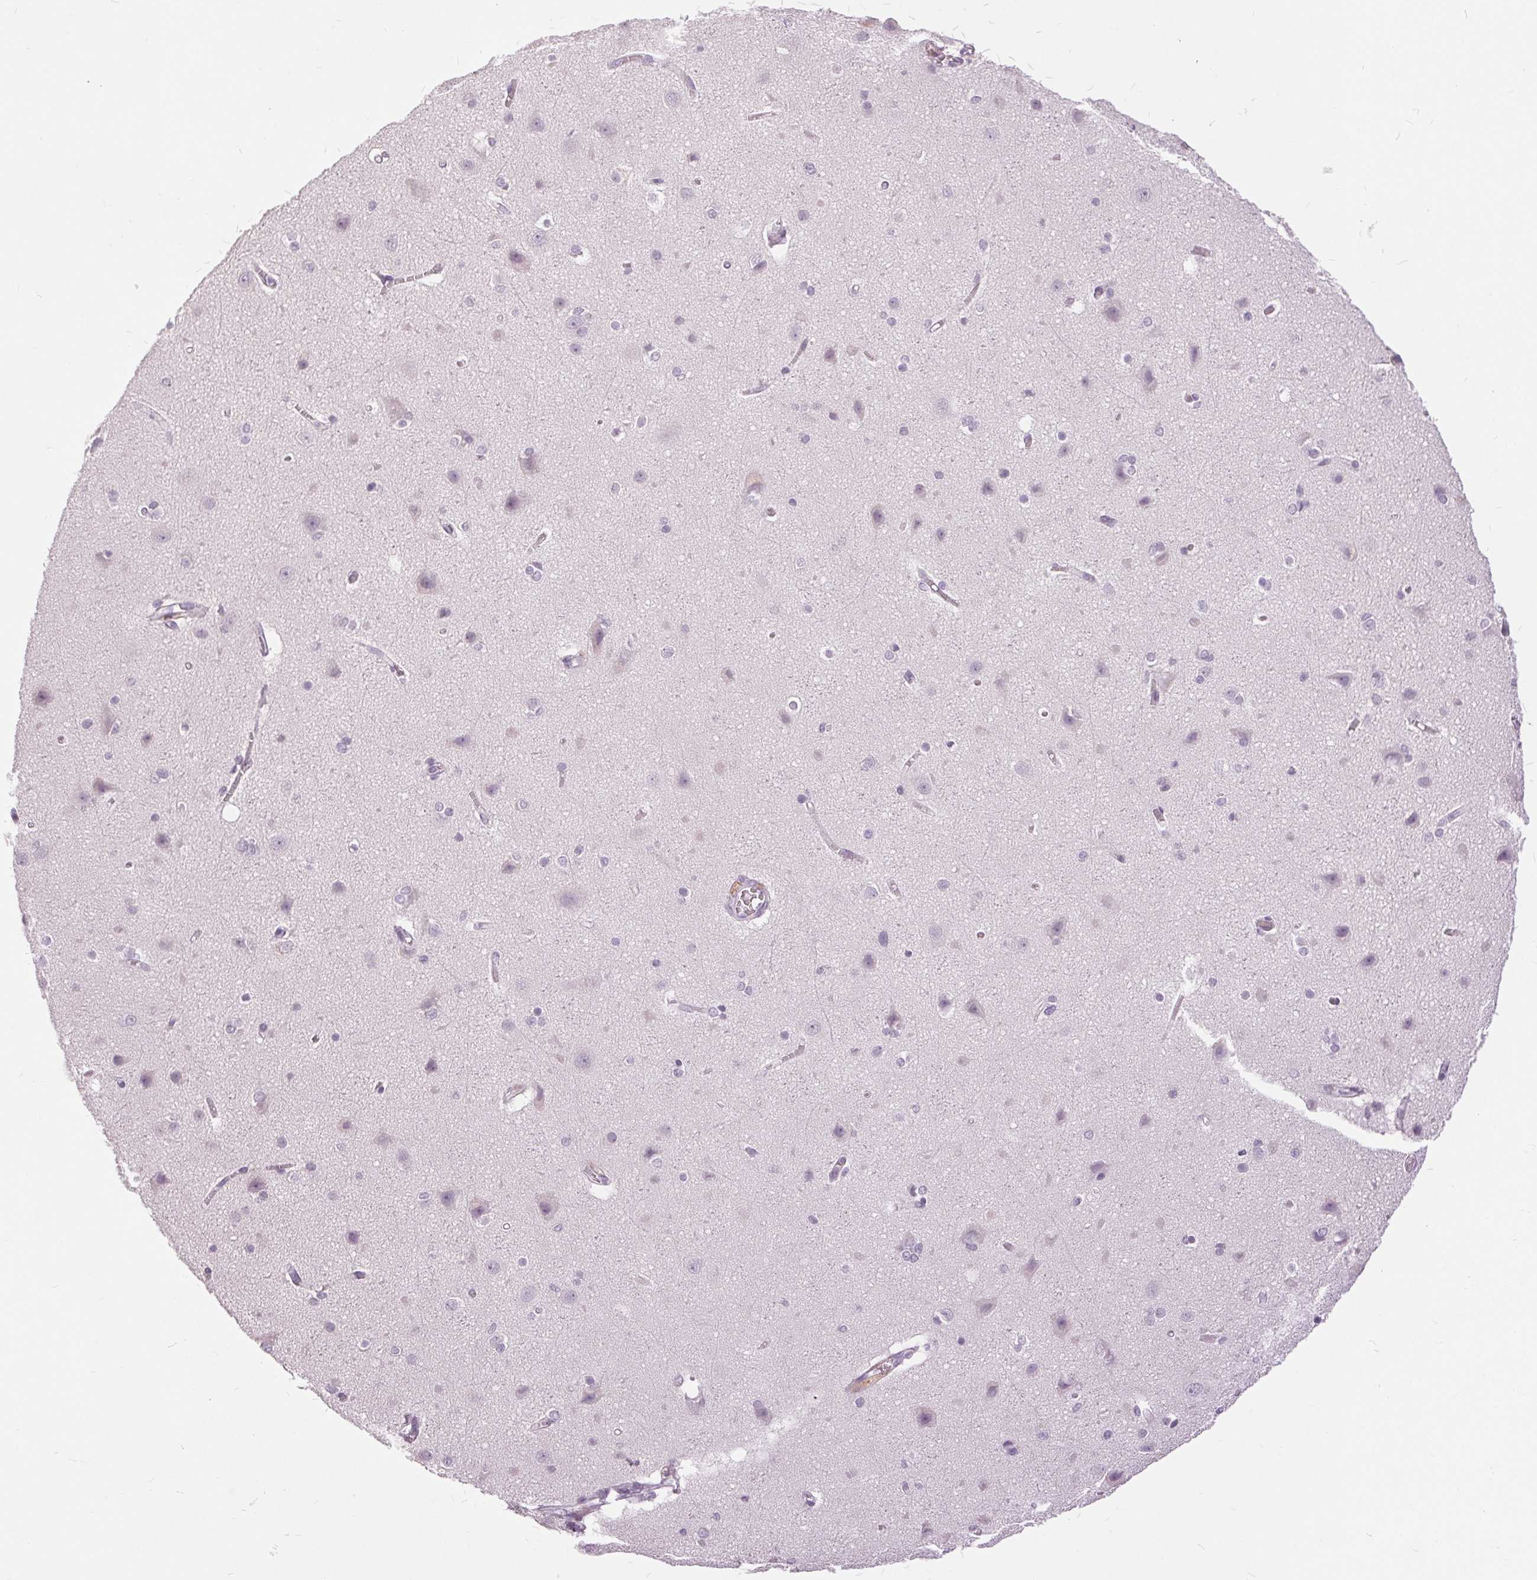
{"staining": {"intensity": "negative", "quantity": "none", "location": "none"}, "tissue": "cerebral cortex", "cell_type": "Endothelial cells", "image_type": "normal", "snomed": [{"axis": "morphology", "description": "Normal tissue, NOS"}, {"axis": "topography", "description": "Cerebral cortex"}], "caption": "Endothelial cells show no significant staining in unremarkable cerebral cortex. The staining is performed using DAB brown chromogen with nuclei counter-stained in using hematoxylin.", "gene": "DSG3", "patient": {"sex": "male", "age": 37}}